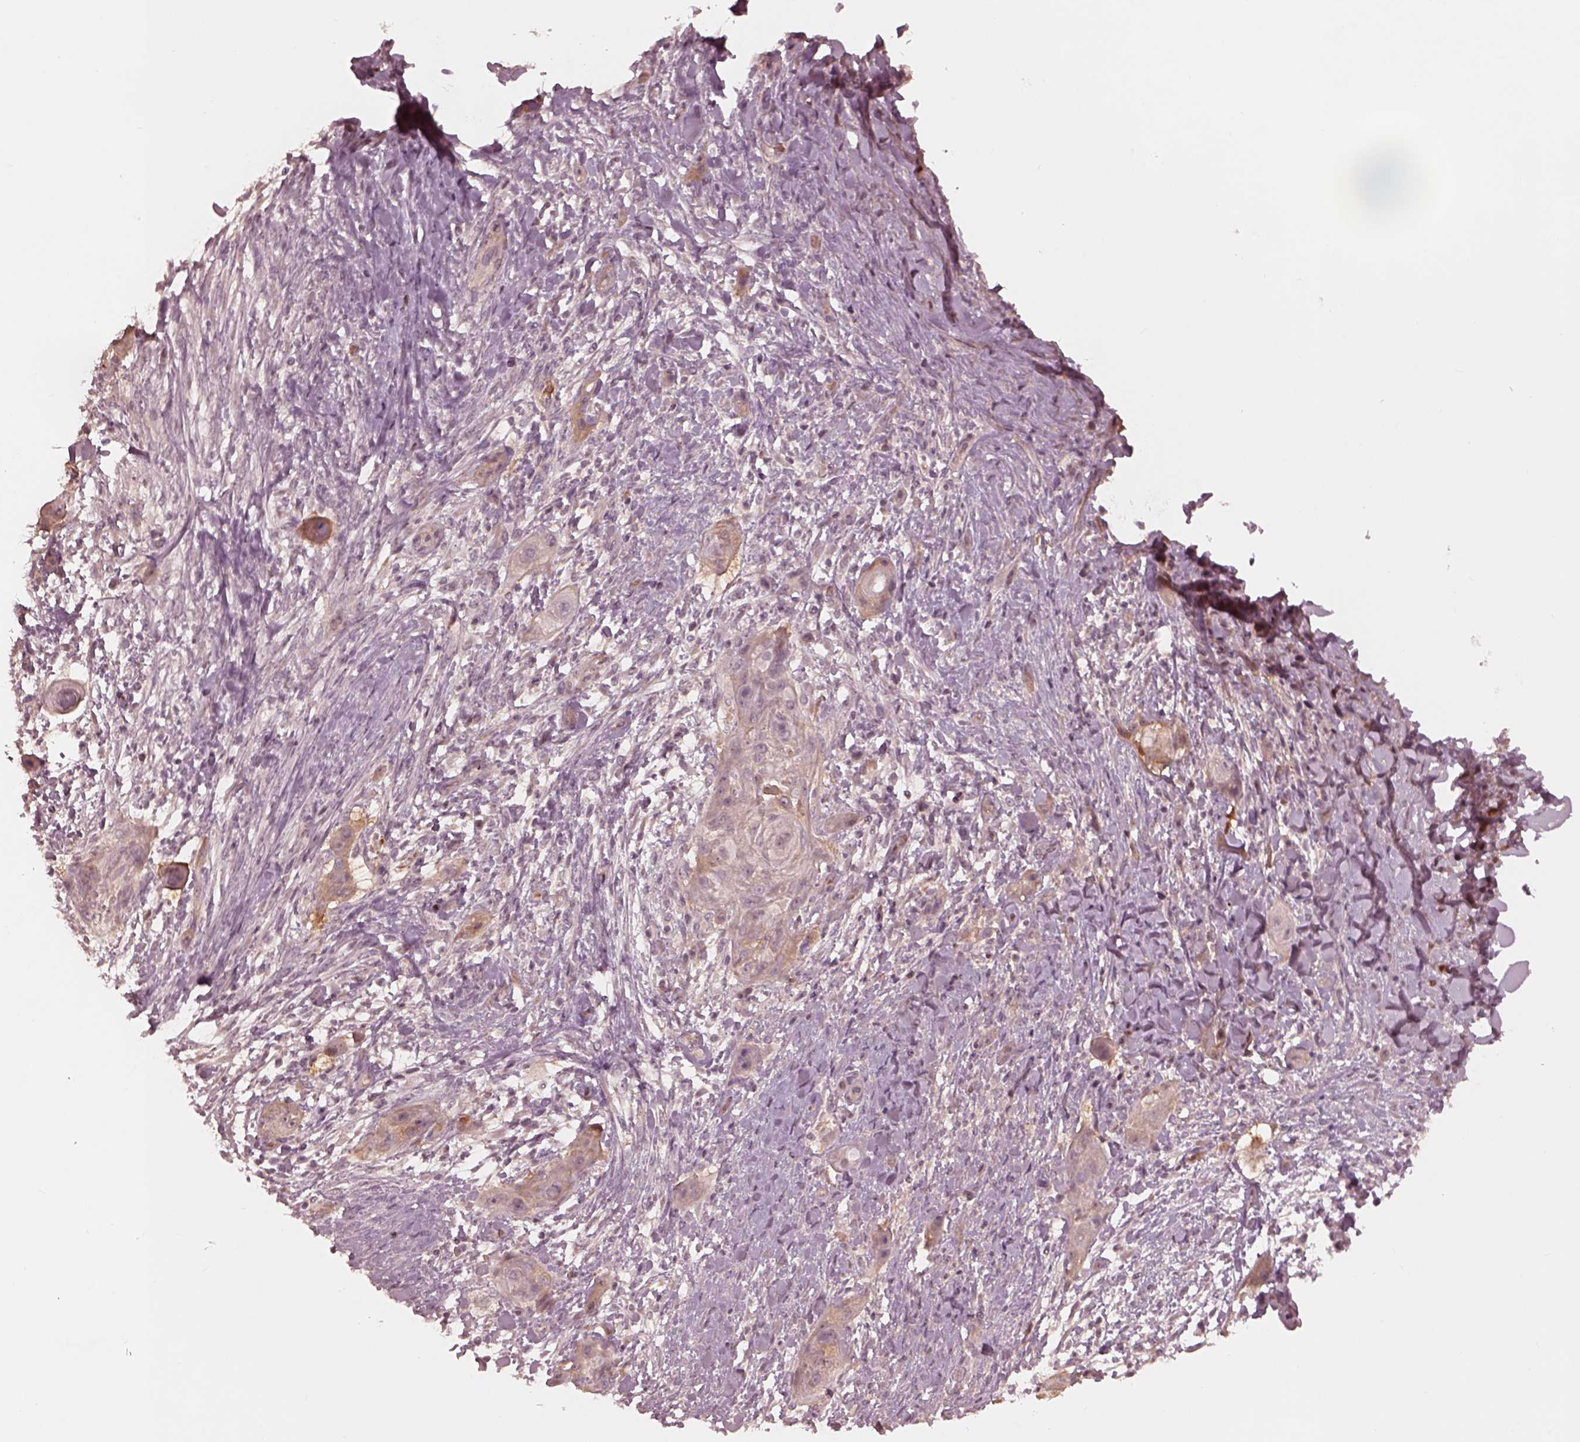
{"staining": {"intensity": "negative", "quantity": "none", "location": "none"}, "tissue": "skin cancer", "cell_type": "Tumor cells", "image_type": "cancer", "snomed": [{"axis": "morphology", "description": "Squamous cell carcinoma, NOS"}, {"axis": "topography", "description": "Skin"}], "caption": "Skin cancer (squamous cell carcinoma) was stained to show a protein in brown. There is no significant expression in tumor cells.", "gene": "TF", "patient": {"sex": "male", "age": 62}}